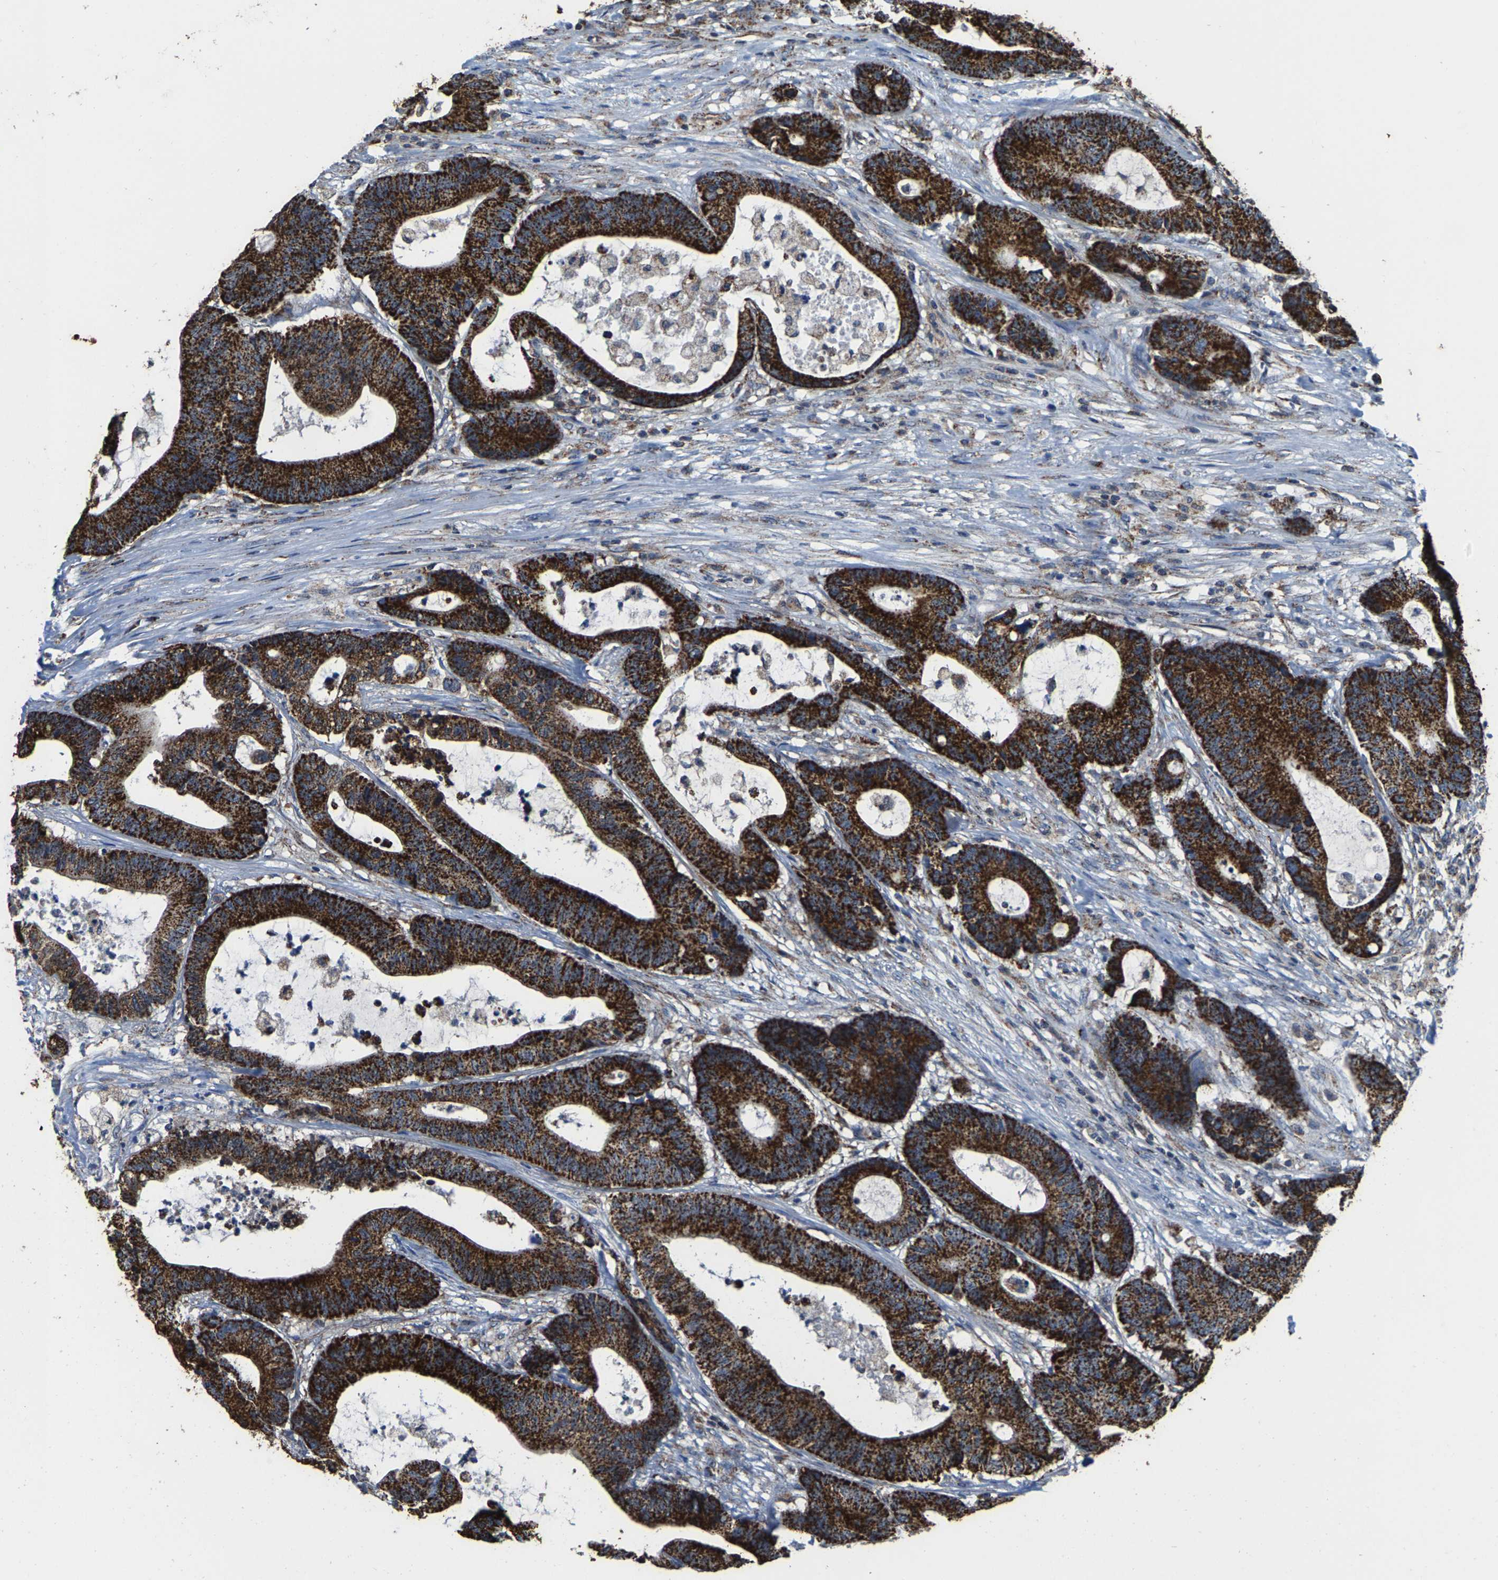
{"staining": {"intensity": "strong", "quantity": ">75%", "location": "cytoplasmic/membranous"}, "tissue": "colorectal cancer", "cell_type": "Tumor cells", "image_type": "cancer", "snomed": [{"axis": "morphology", "description": "Adenocarcinoma, NOS"}, {"axis": "topography", "description": "Colon"}], "caption": "An immunohistochemistry (IHC) image of neoplastic tissue is shown. Protein staining in brown labels strong cytoplasmic/membranous positivity in colorectal cancer within tumor cells.", "gene": "SHMT2", "patient": {"sex": "female", "age": 84}}